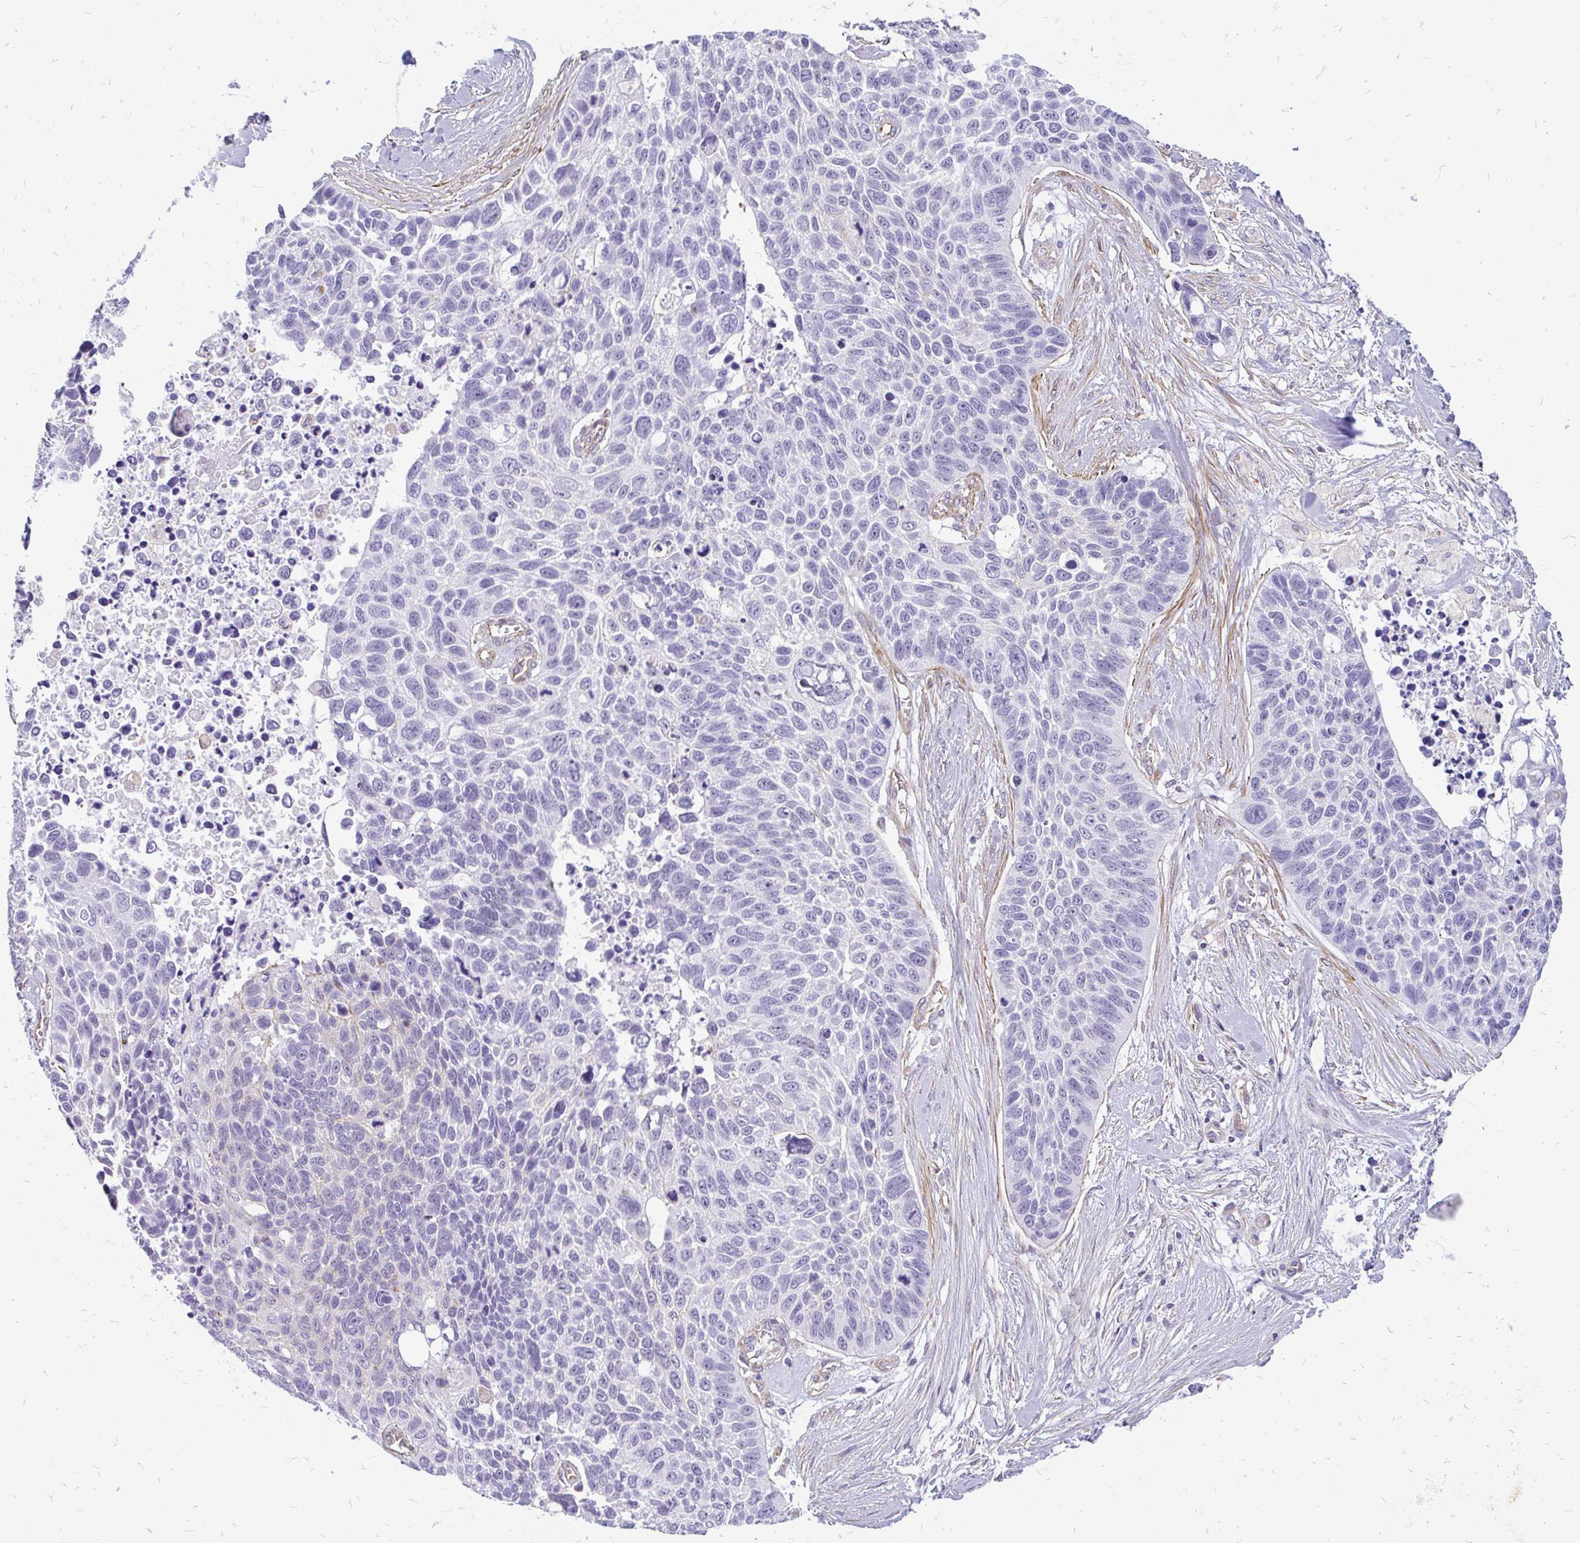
{"staining": {"intensity": "negative", "quantity": "none", "location": "none"}, "tissue": "lung cancer", "cell_type": "Tumor cells", "image_type": "cancer", "snomed": [{"axis": "morphology", "description": "Squamous cell carcinoma, NOS"}, {"axis": "topography", "description": "Lung"}], "caption": "Immunohistochemical staining of lung cancer demonstrates no significant positivity in tumor cells.", "gene": "FAM83C", "patient": {"sex": "male", "age": 62}}